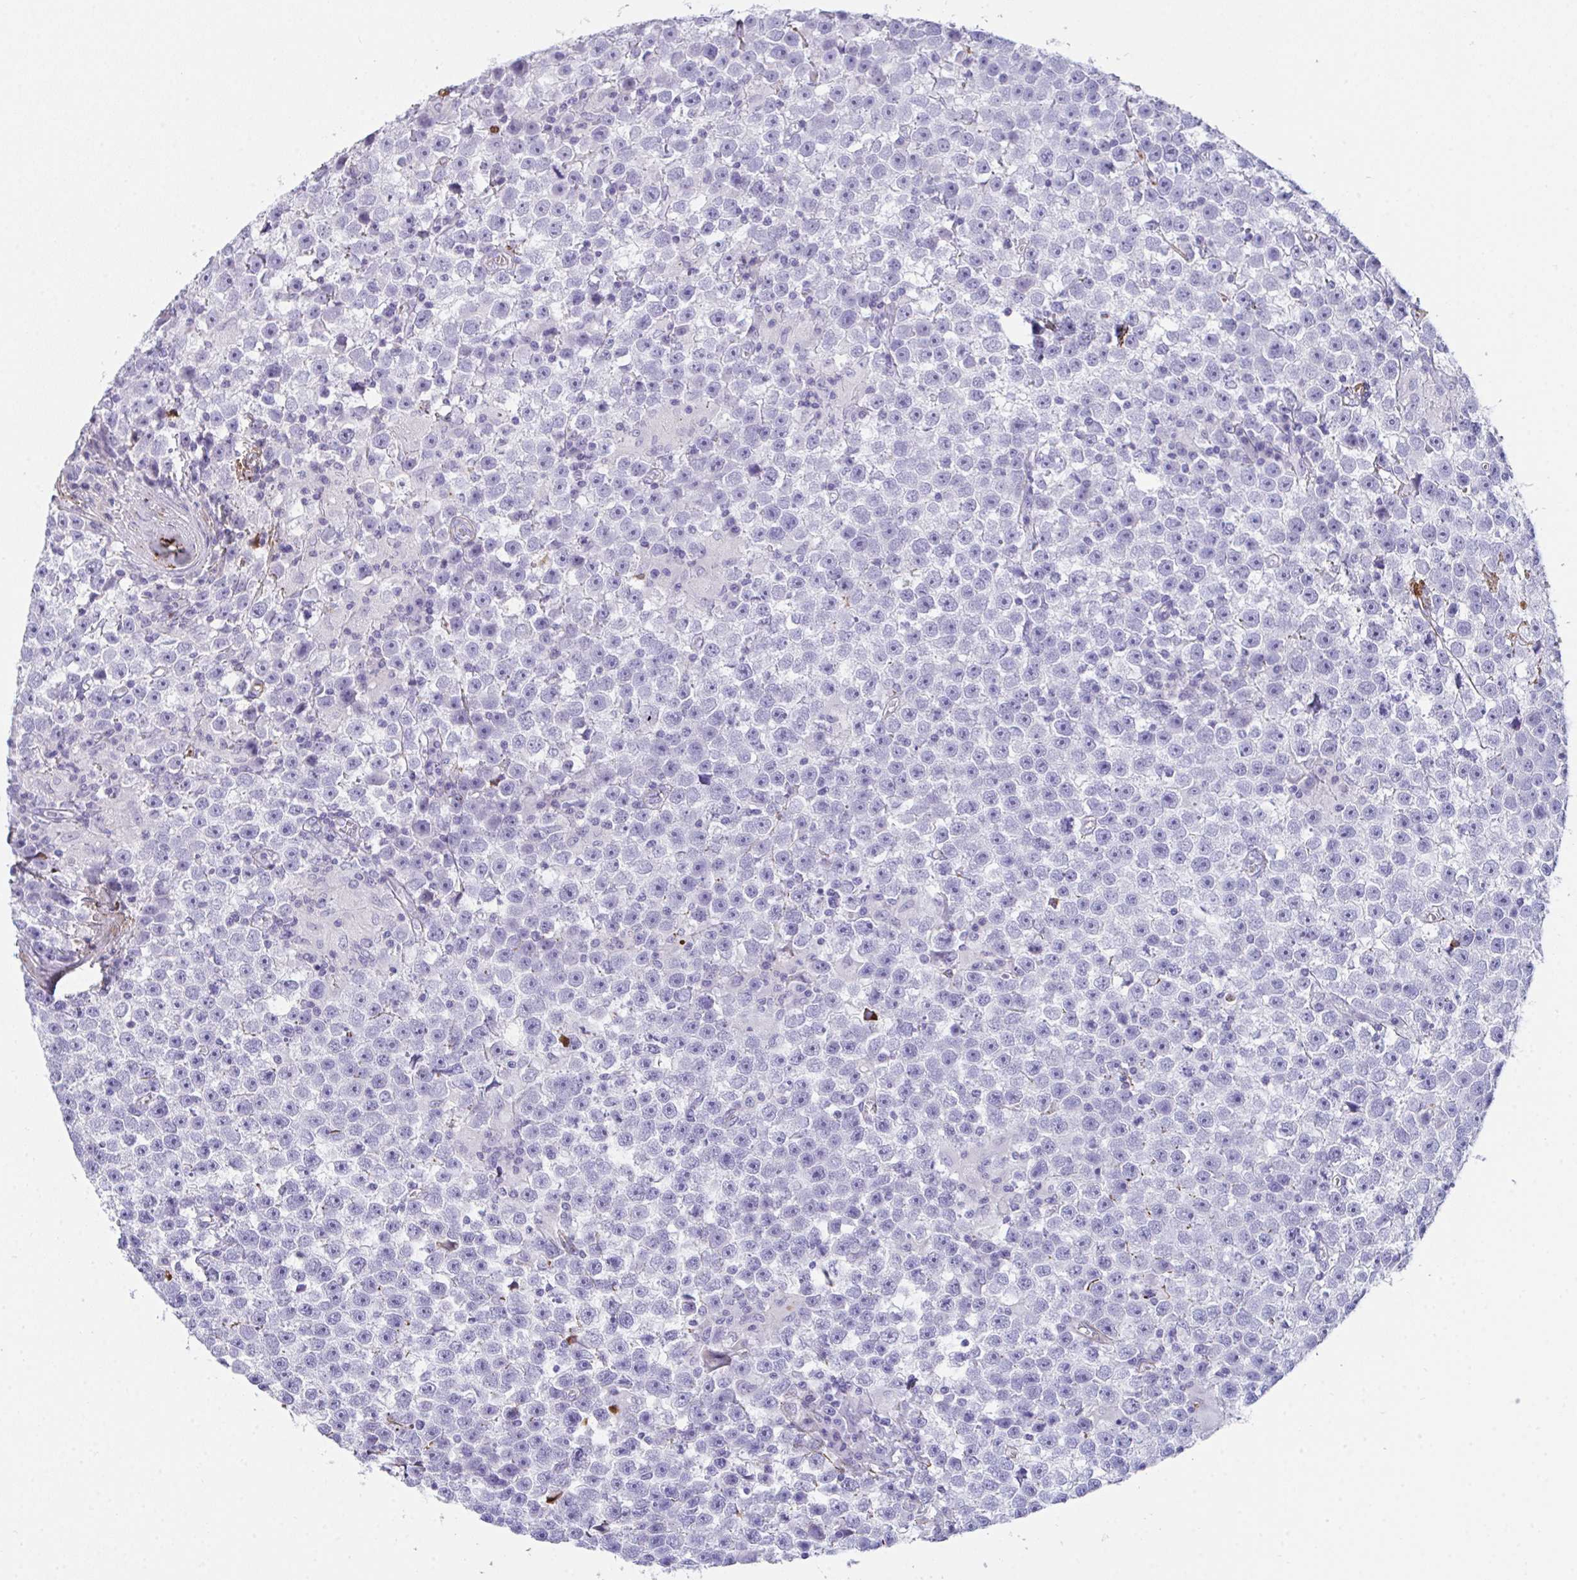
{"staining": {"intensity": "negative", "quantity": "none", "location": "none"}, "tissue": "testis cancer", "cell_type": "Tumor cells", "image_type": "cancer", "snomed": [{"axis": "morphology", "description": "Seminoma, NOS"}, {"axis": "topography", "description": "Testis"}], "caption": "The image displays no significant positivity in tumor cells of testis seminoma. Nuclei are stained in blue.", "gene": "KMT2E", "patient": {"sex": "male", "age": 31}}